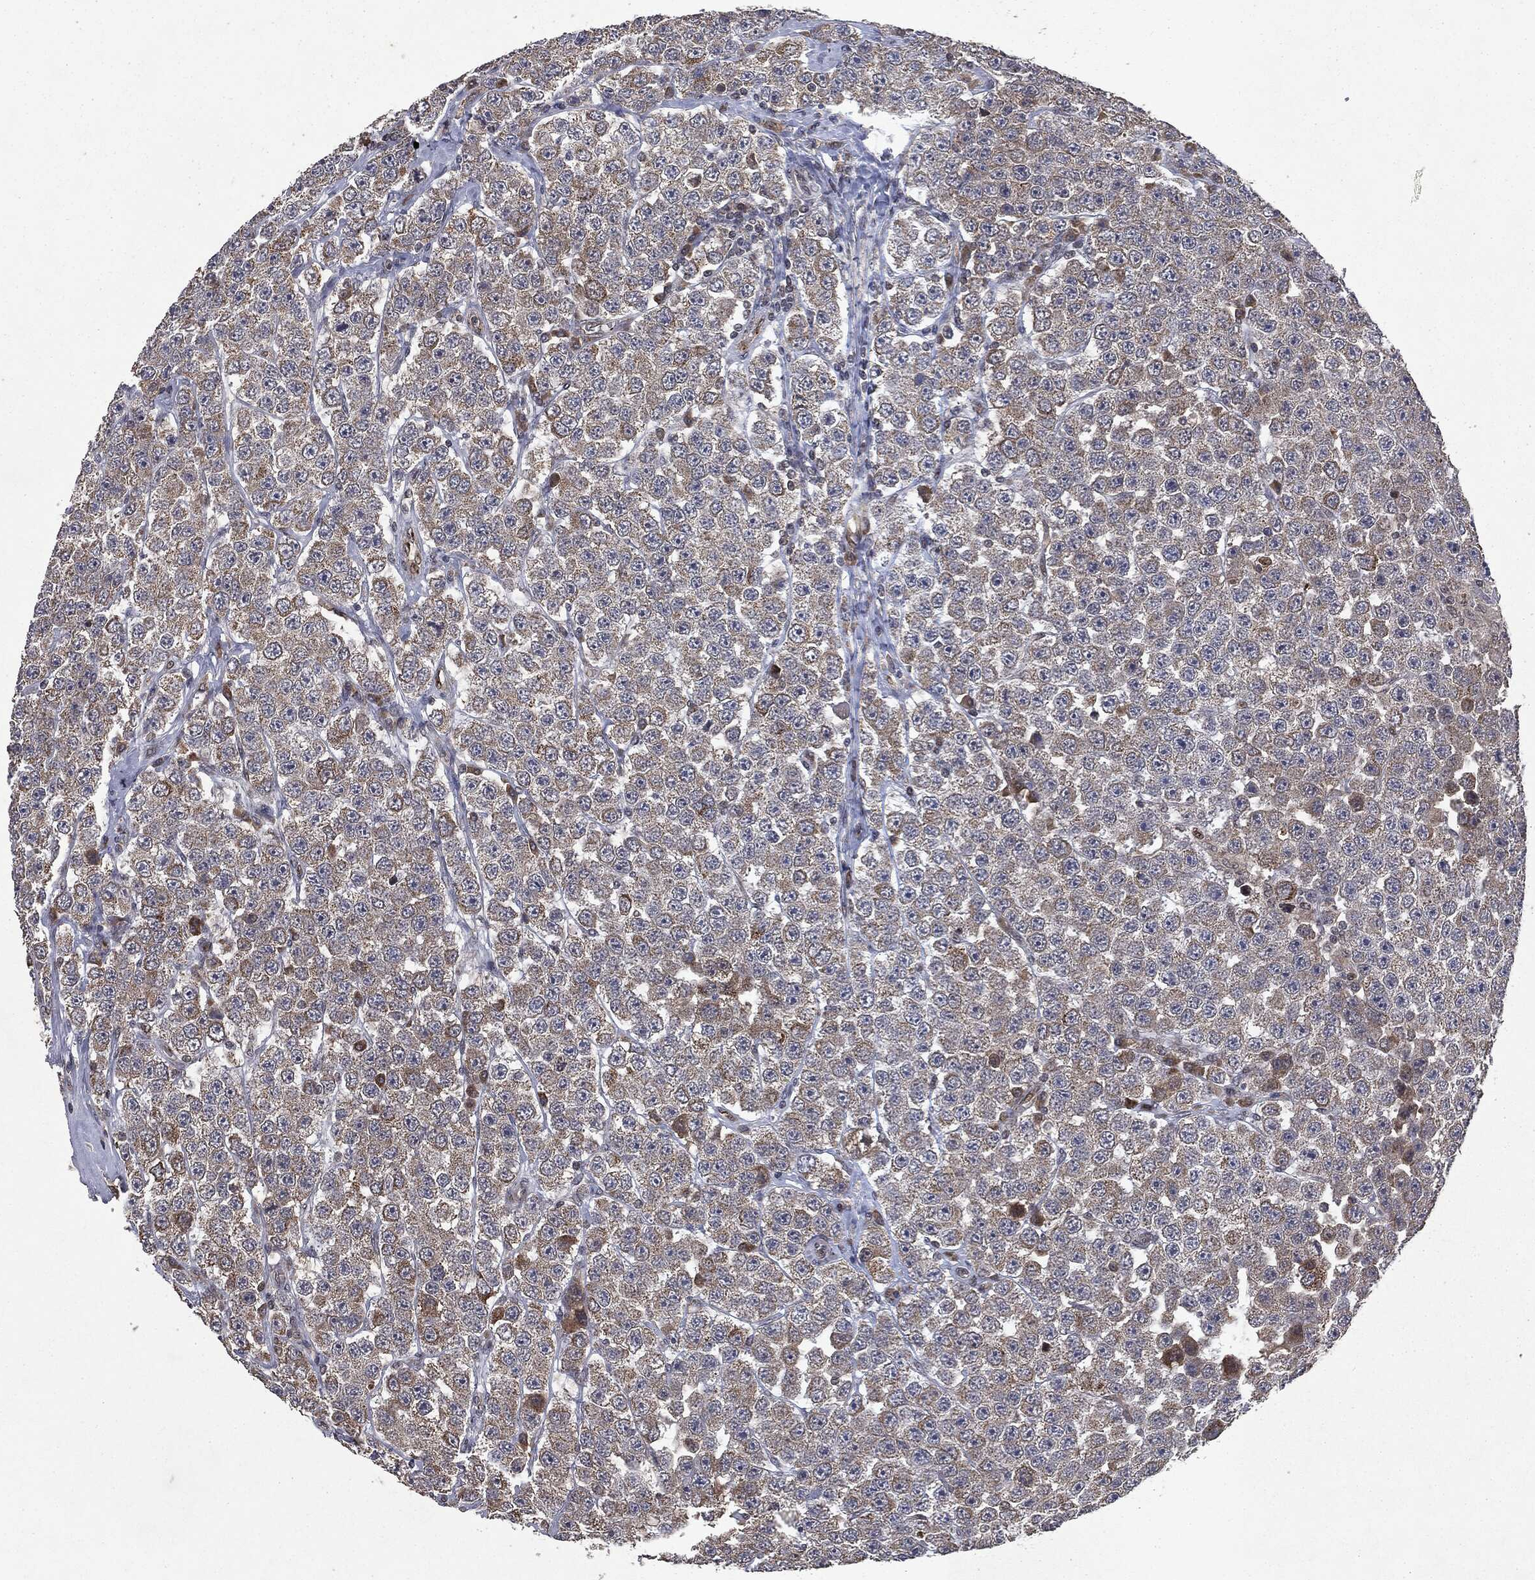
{"staining": {"intensity": "moderate", "quantity": "25%-75%", "location": "cytoplasmic/membranous"}, "tissue": "testis cancer", "cell_type": "Tumor cells", "image_type": "cancer", "snomed": [{"axis": "morphology", "description": "Seminoma, NOS"}, {"axis": "topography", "description": "Testis"}], "caption": "IHC (DAB (3,3'-diaminobenzidine)) staining of human seminoma (testis) displays moderate cytoplasmic/membranous protein expression in approximately 25%-75% of tumor cells. (DAB (3,3'-diaminobenzidine) = brown stain, brightfield microscopy at high magnification).", "gene": "PLPPR2", "patient": {"sex": "male", "age": 28}}